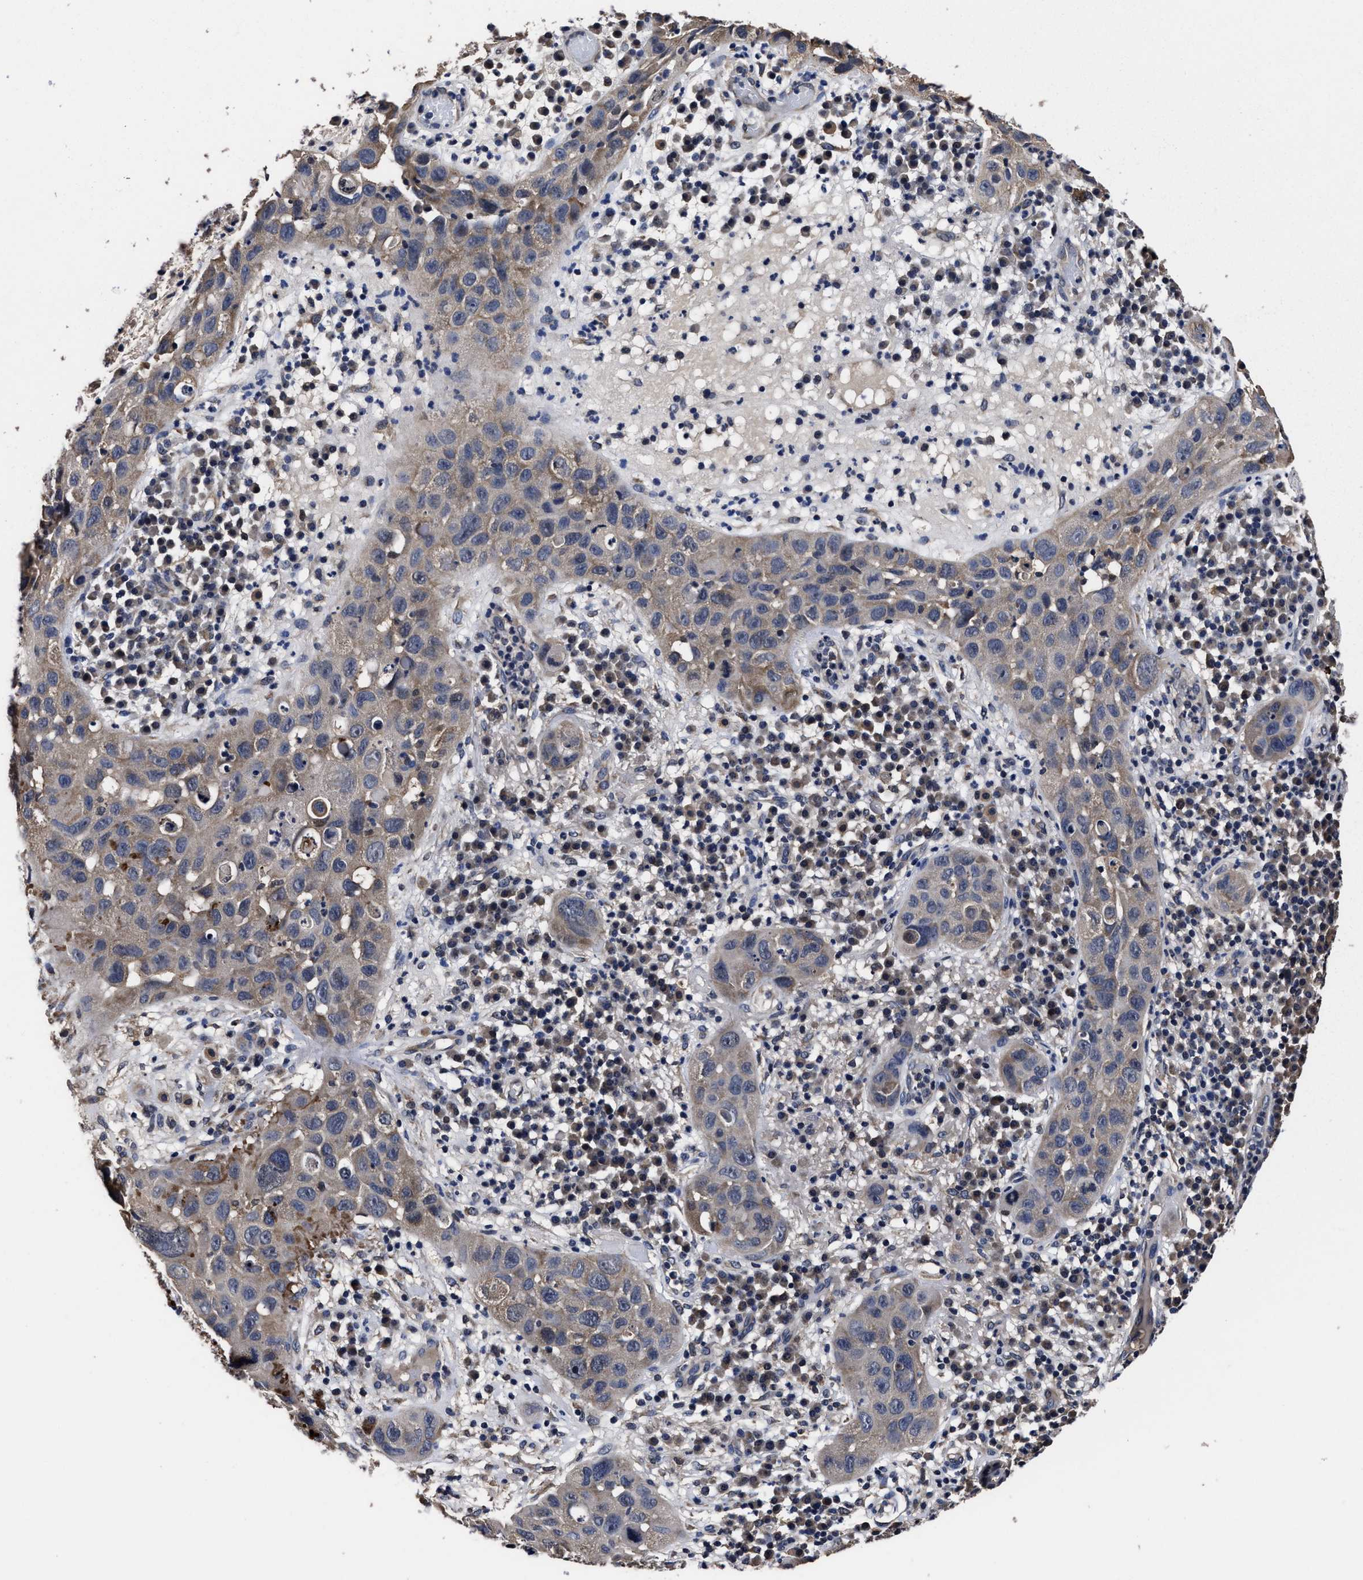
{"staining": {"intensity": "weak", "quantity": "<25%", "location": "cytoplasmic/membranous"}, "tissue": "skin cancer", "cell_type": "Tumor cells", "image_type": "cancer", "snomed": [{"axis": "morphology", "description": "Squamous cell carcinoma in situ, NOS"}, {"axis": "morphology", "description": "Squamous cell carcinoma, NOS"}, {"axis": "topography", "description": "Skin"}], "caption": "This is a photomicrograph of IHC staining of skin squamous cell carcinoma, which shows no positivity in tumor cells.", "gene": "SOCS5", "patient": {"sex": "male", "age": 93}}